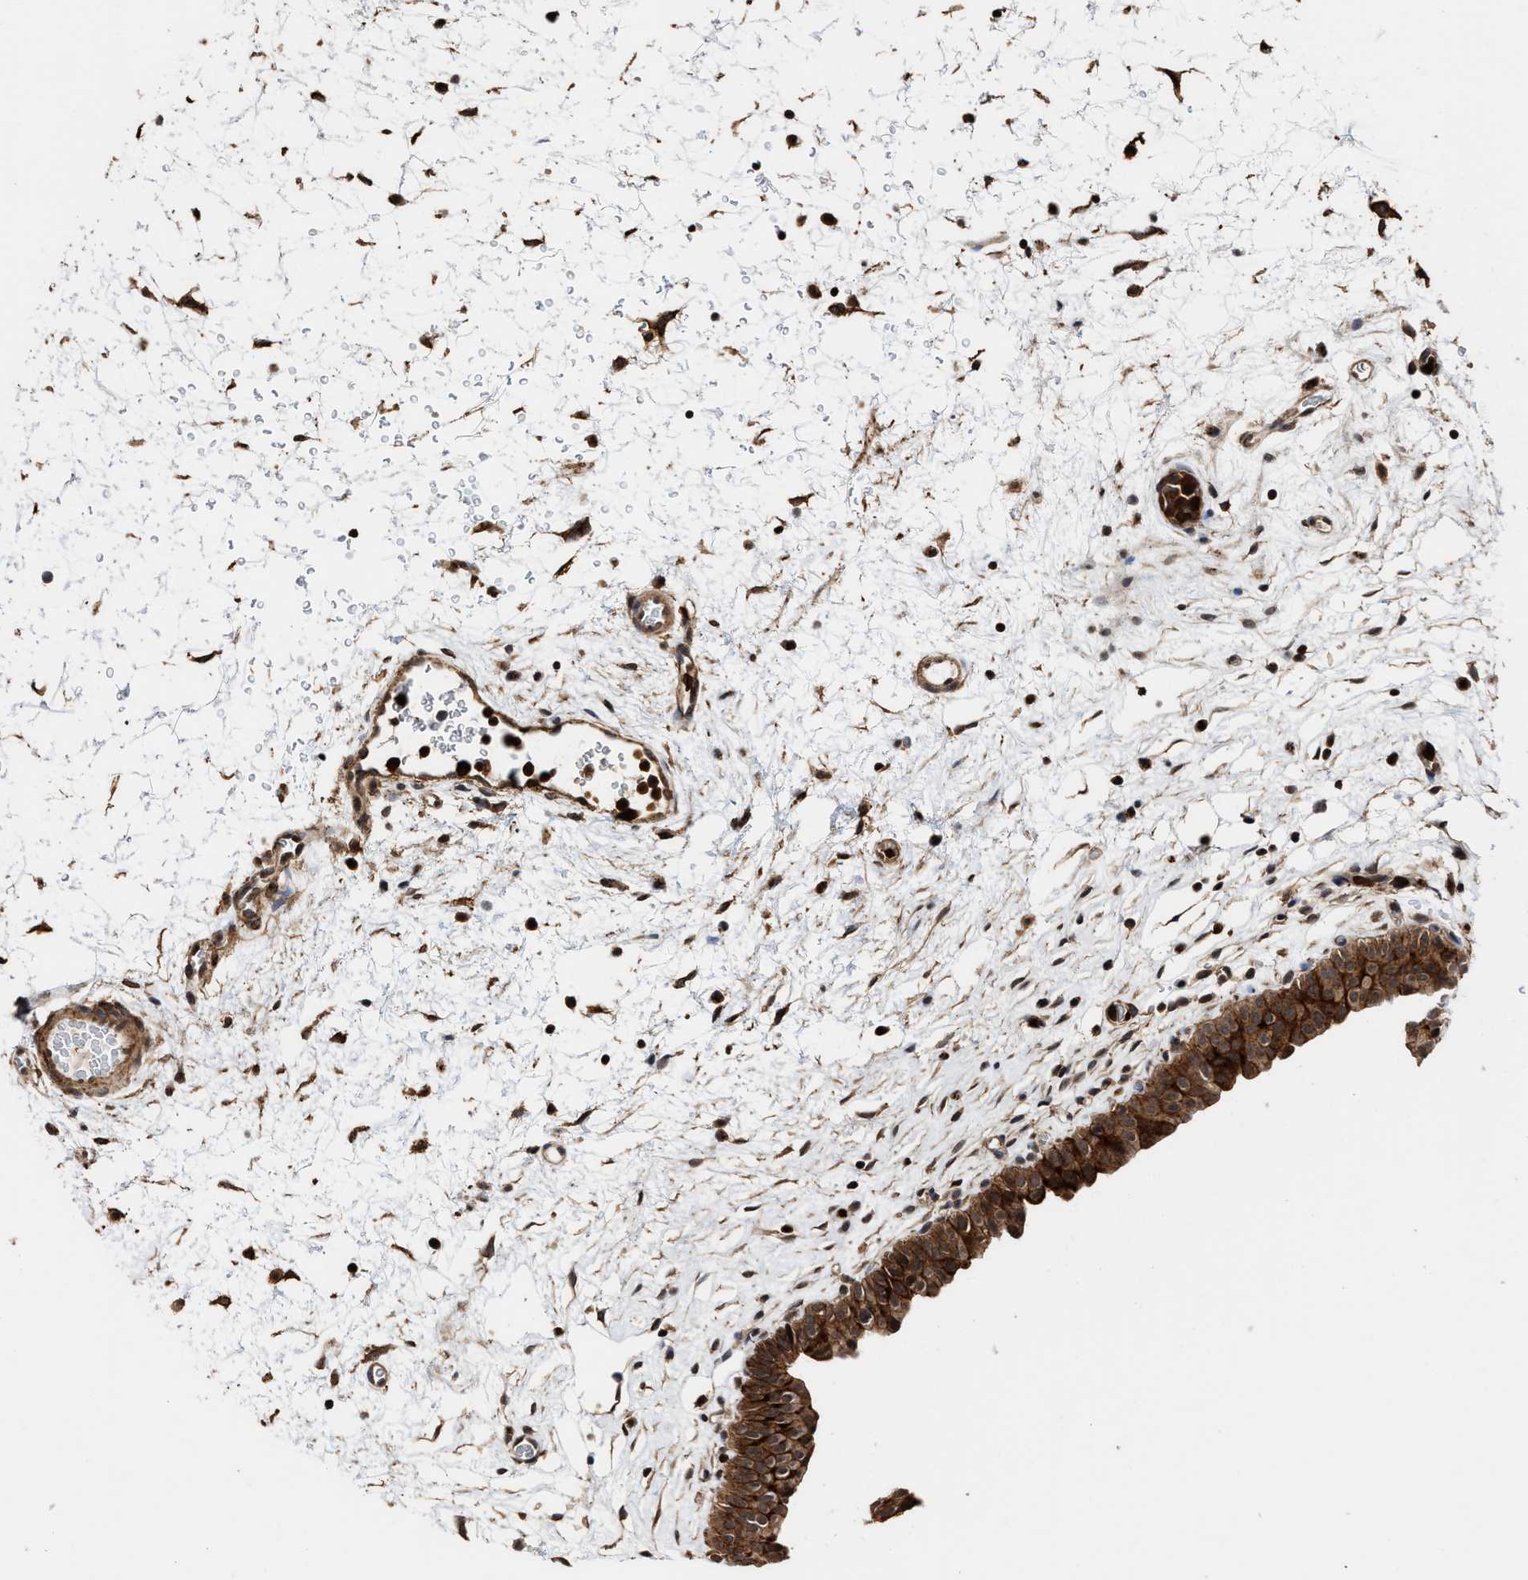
{"staining": {"intensity": "strong", "quantity": ">75%", "location": "cytoplasmic/membranous,nuclear"}, "tissue": "urinary bladder", "cell_type": "Urothelial cells", "image_type": "normal", "snomed": [{"axis": "morphology", "description": "Normal tissue, NOS"}, {"axis": "topography", "description": "Urinary bladder"}], "caption": "The histopathology image exhibits staining of unremarkable urinary bladder, revealing strong cytoplasmic/membranous,nuclear protein staining (brown color) within urothelial cells.", "gene": "SEPTIN2", "patient": {"sex": "male", "age": 46}}